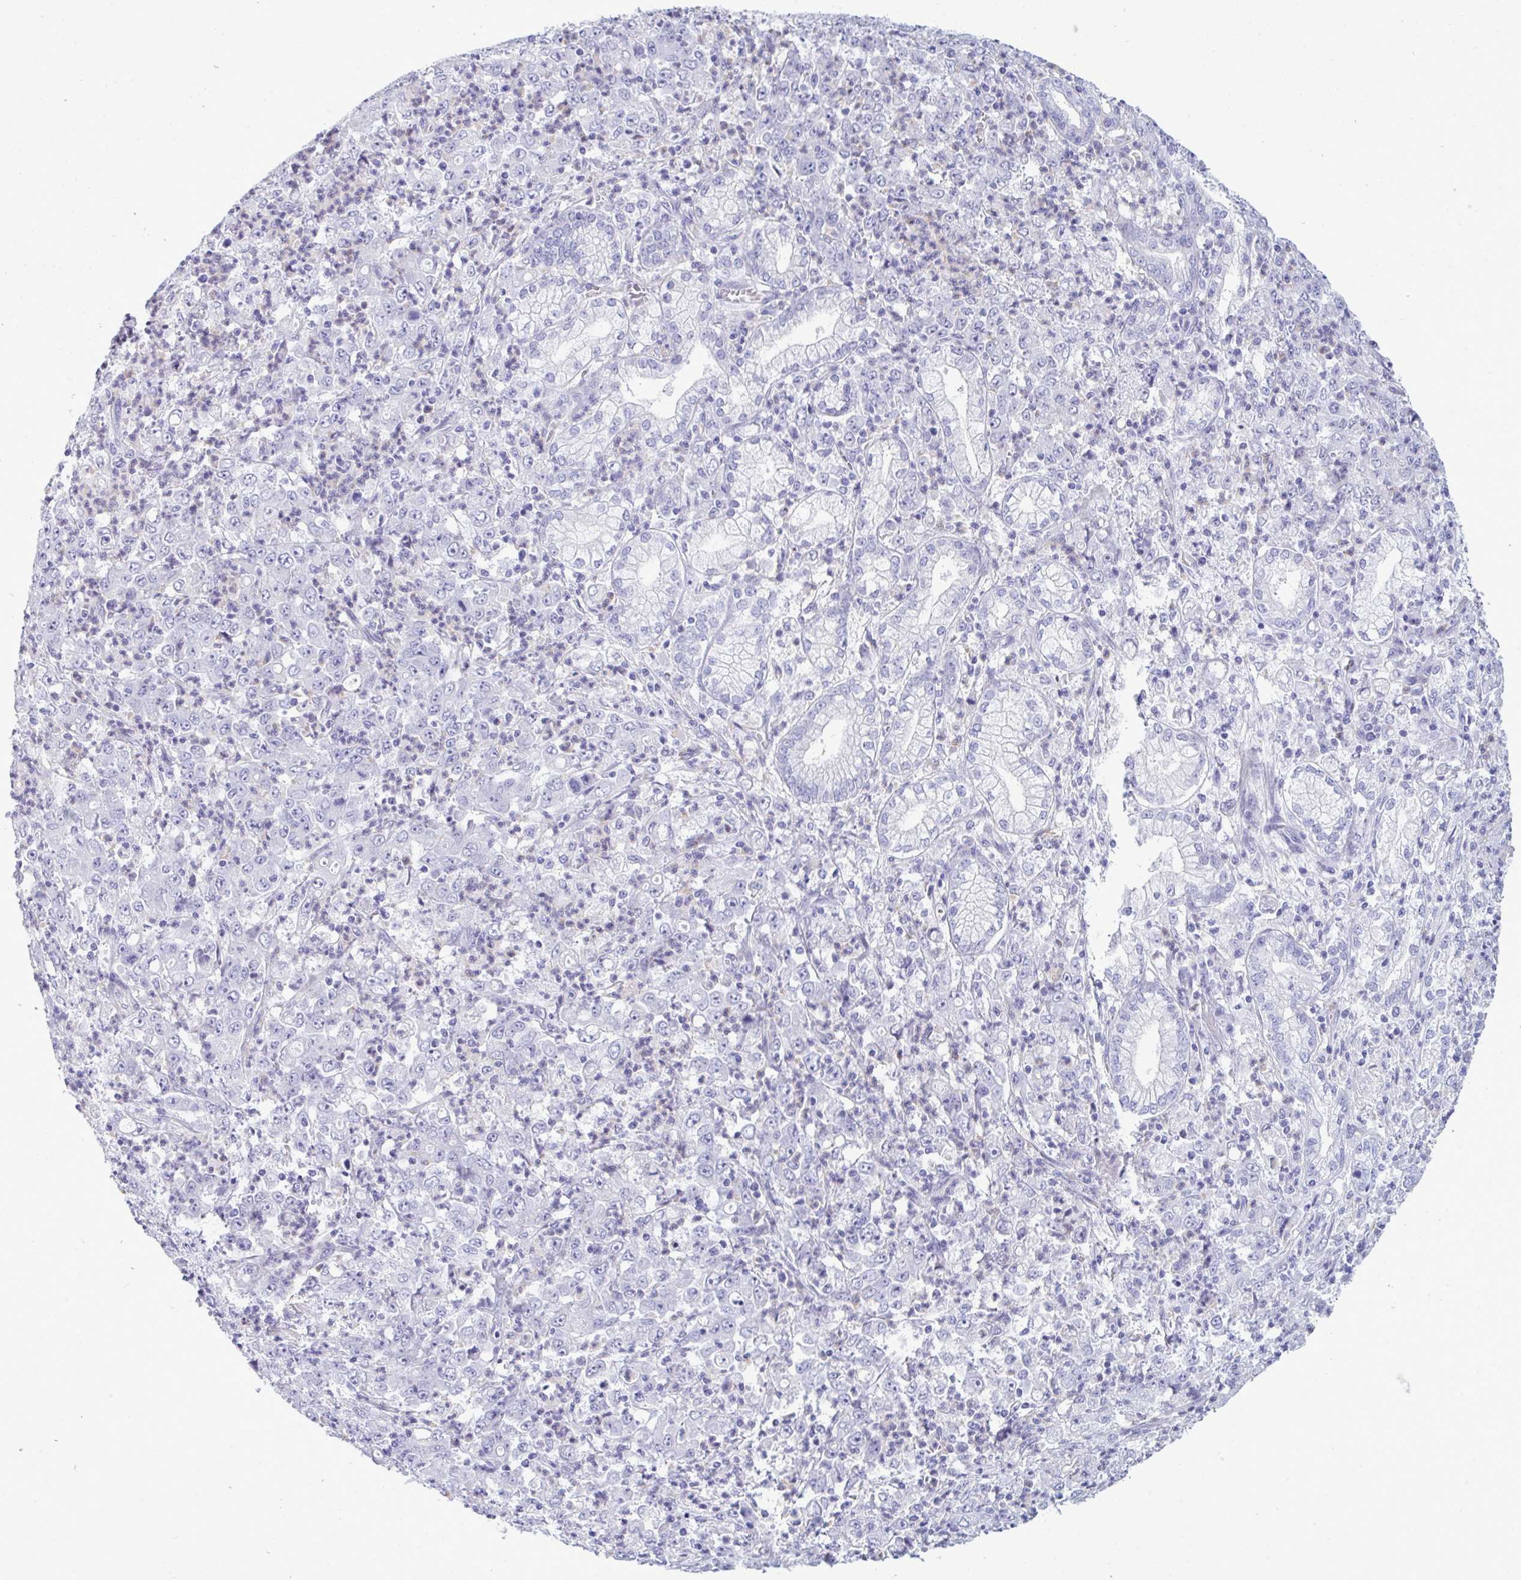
{"staining": {"intensity": "negative", "quantity": "none", "location": "none"}, "tissue": "stomach cancer", "cell_type": "Tumor cells", "image_type": "cancer", "snomed": [{"axis": "morphology", "description": "Adenocarcinoma, NOS"}, {"axis": "topography", "description": "Stomach, lower"}], "caption": "Immunohistochemistry photomicrograph of neoplastic tissue: adenocarcinoma (stomach) stained with DAB displays no significant protein expression in tumor cells.", "gene": "MYH10", "patient": {"sex": "female", "age": 71}}